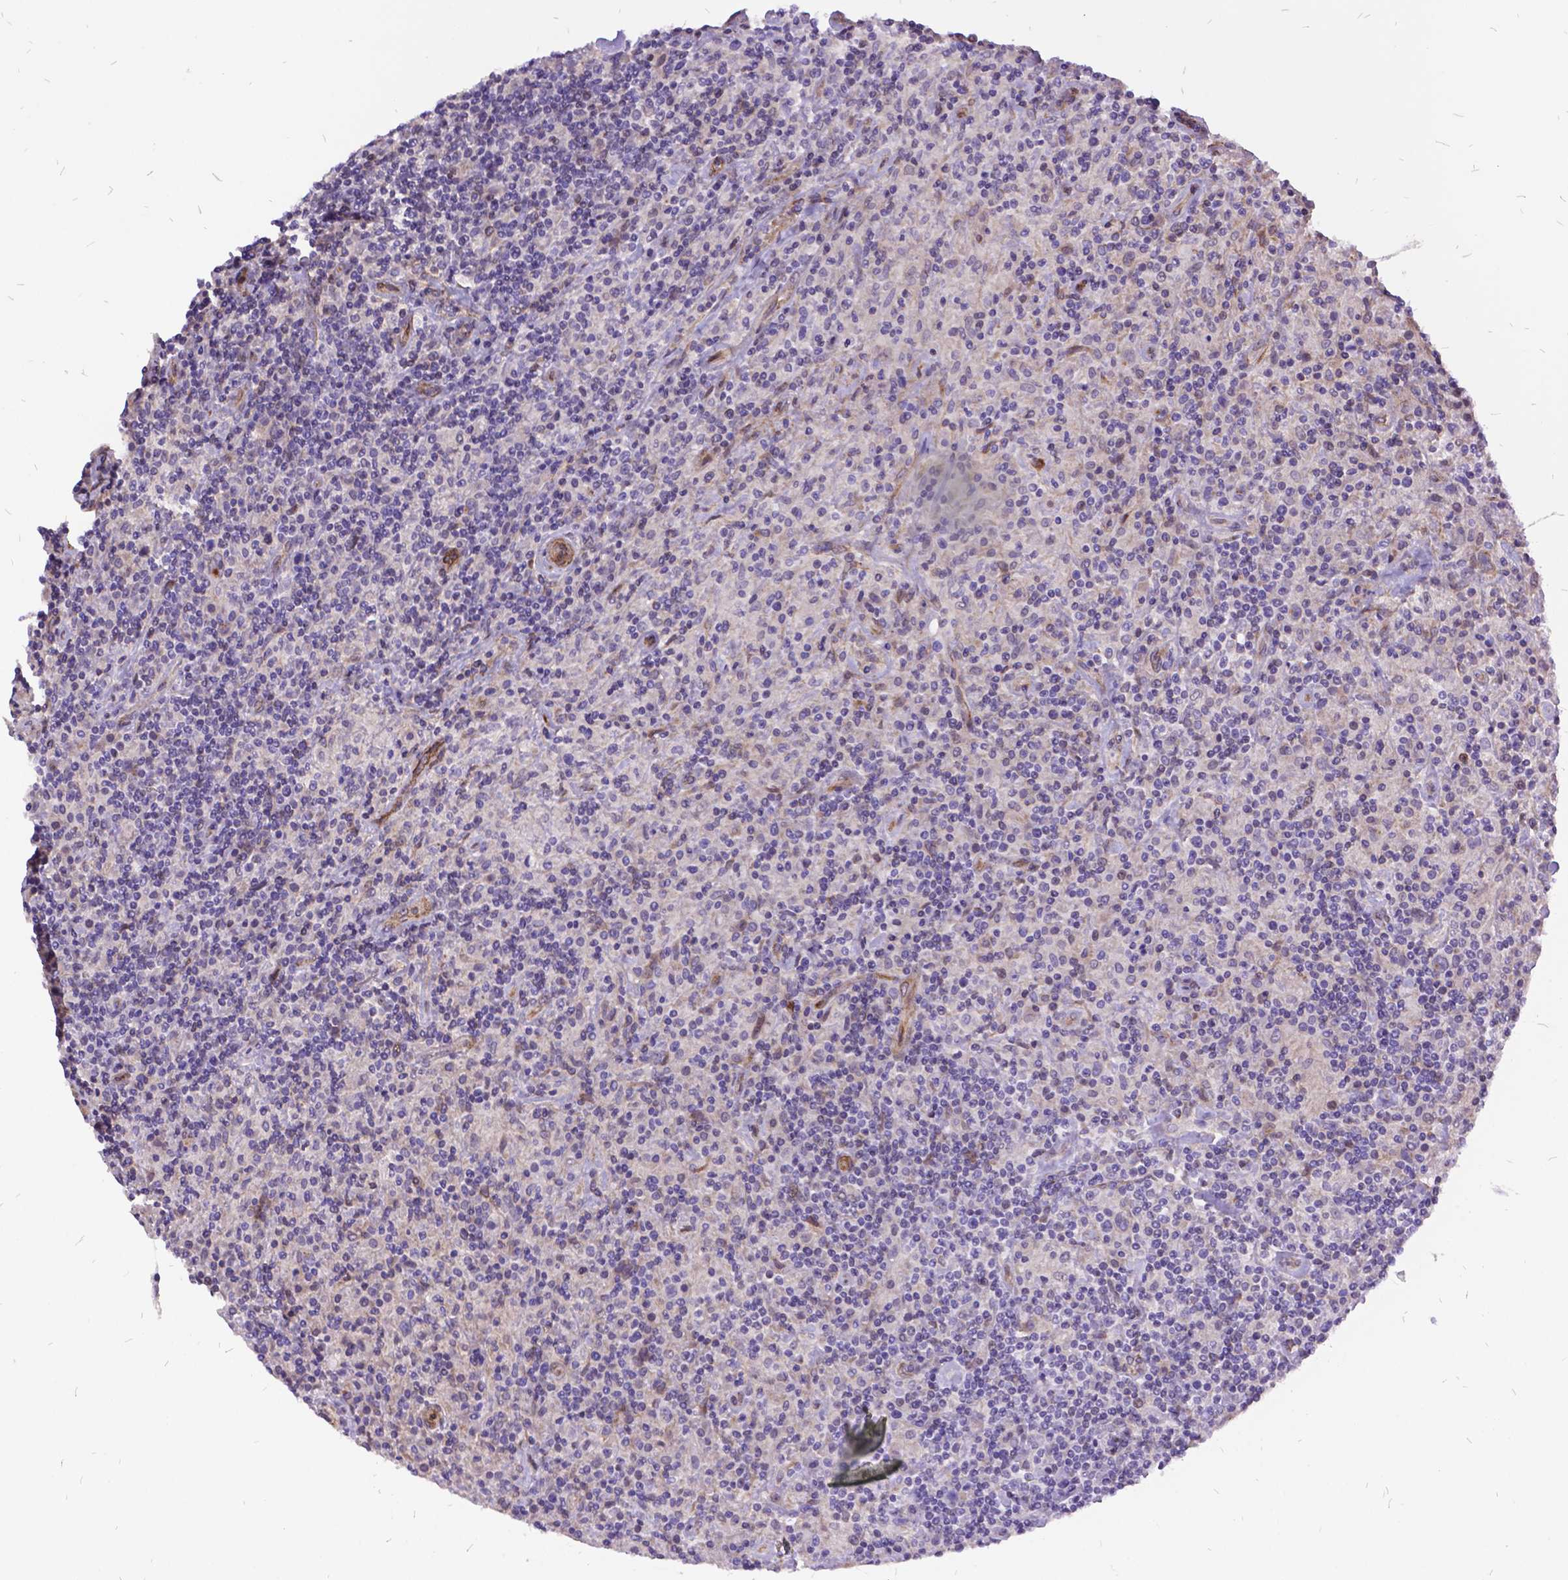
{"staining": {"intensity": "negative", "quantity": "none", "location": "none"}, "tissue": "lymphoma", "cell_type": "Tumor cells", "image_type": "cancer", "snomed": [{"axis": "morphology", "description": "Hodgkin's disease, NOS"}, {"axis": "topography", "description": "Lymph node"}], "caption": "Tumor cells show no significant protein staining in Hodgkin's disease.", "gene": "GRB7", "patient": {"sex": "male", "age": 70}}